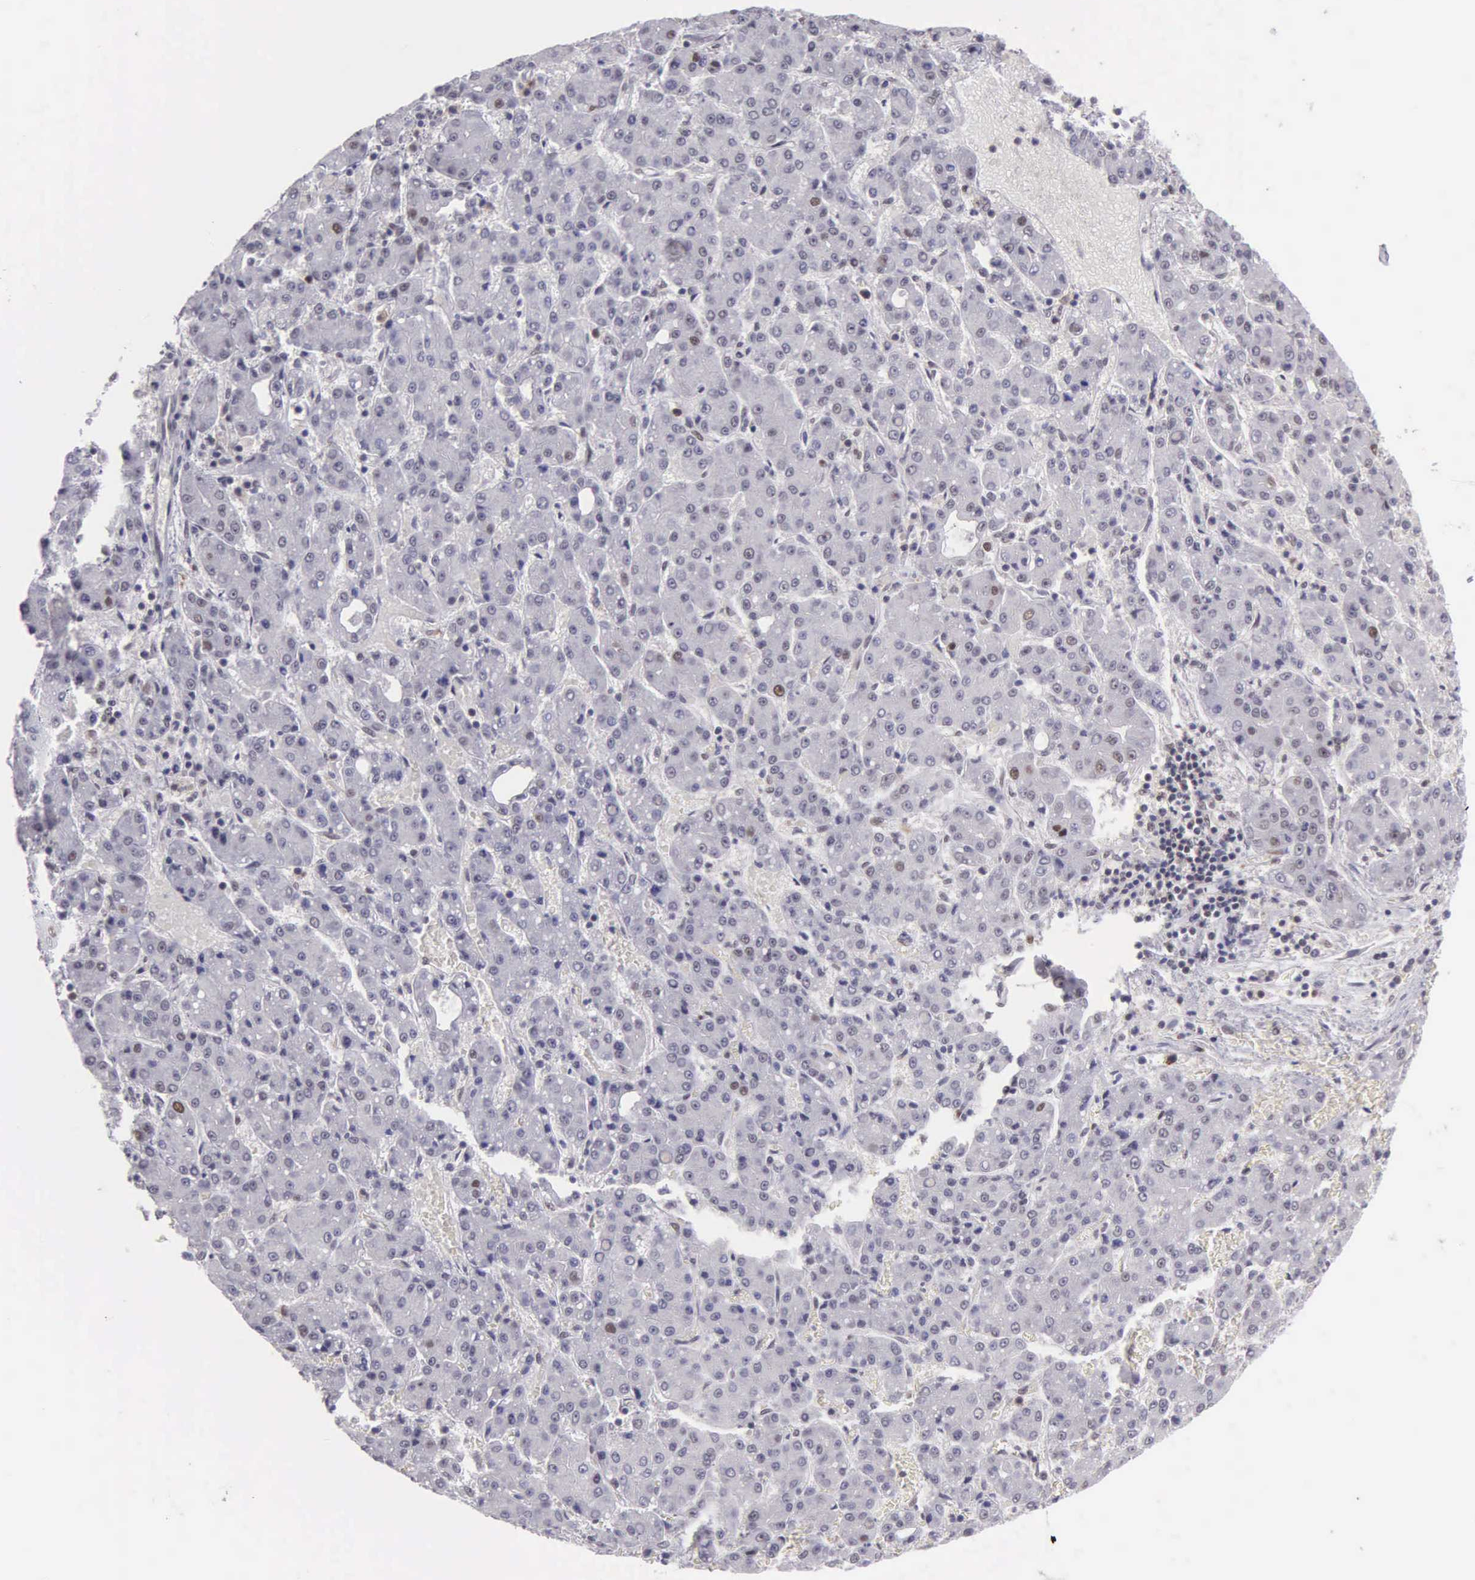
{"staining": {"intensity": "negative", "quantity": "none", "location": "none"}, "tissue": "liver cancer", "cell_type": "Tumor cells", "image_type": "cancer", "snomed": [{"axis": "morphology", "description": "Carcinoma, Hepatocellular, NOS"}, {"axis": "topography", "description": "Liver"}], "caption": "The photomicrograph exhibits no significant positivity in tumor cells of liver cancer (hepatocellular carcinoma). (DAB immunohistochemistry with hematoxylin counter stain).", "gene": "UBR7", "patient": {"sex": "male", "age": 69}}